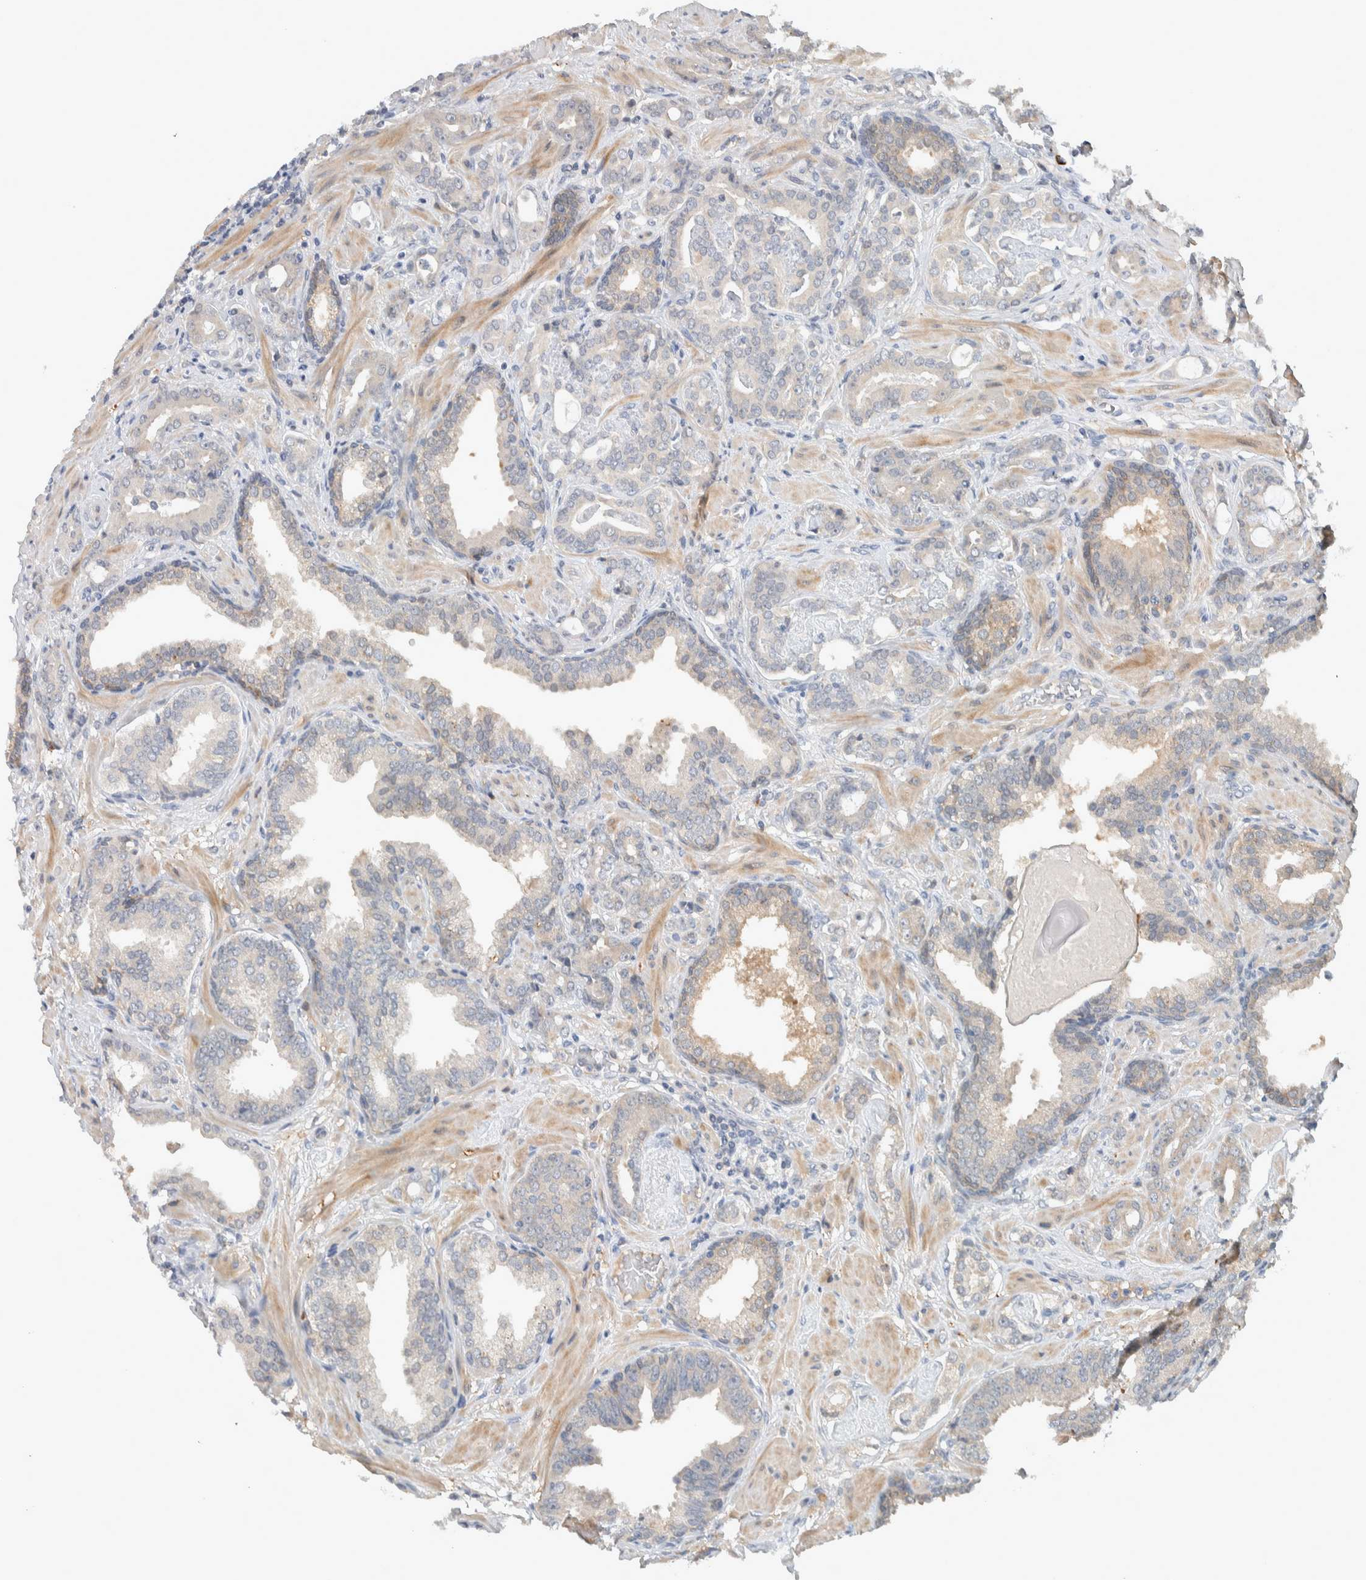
{"staining": {"intensity": "negative", "quantity": "none", "location": "none"}, "tissue": "prostate cancer", "cell_type": "Tumor cells", "image_type": "cancer", "snomed": [{"axis": "morphology", "description": "Adenocarcinoma, Low grade"}, {"axis": "topography", "description": "Prostate"}], "caption": "Immunohistochemistry image of neoplastic tissue: human adenocarcinoma (low-grade) (prostate) stained with DAB (3,3'-diaminobenzidine) displays no significant protein positivity in tumor cells.", "gene": "DEPTOR", "patient": {"sex": "male", "age": 53}}